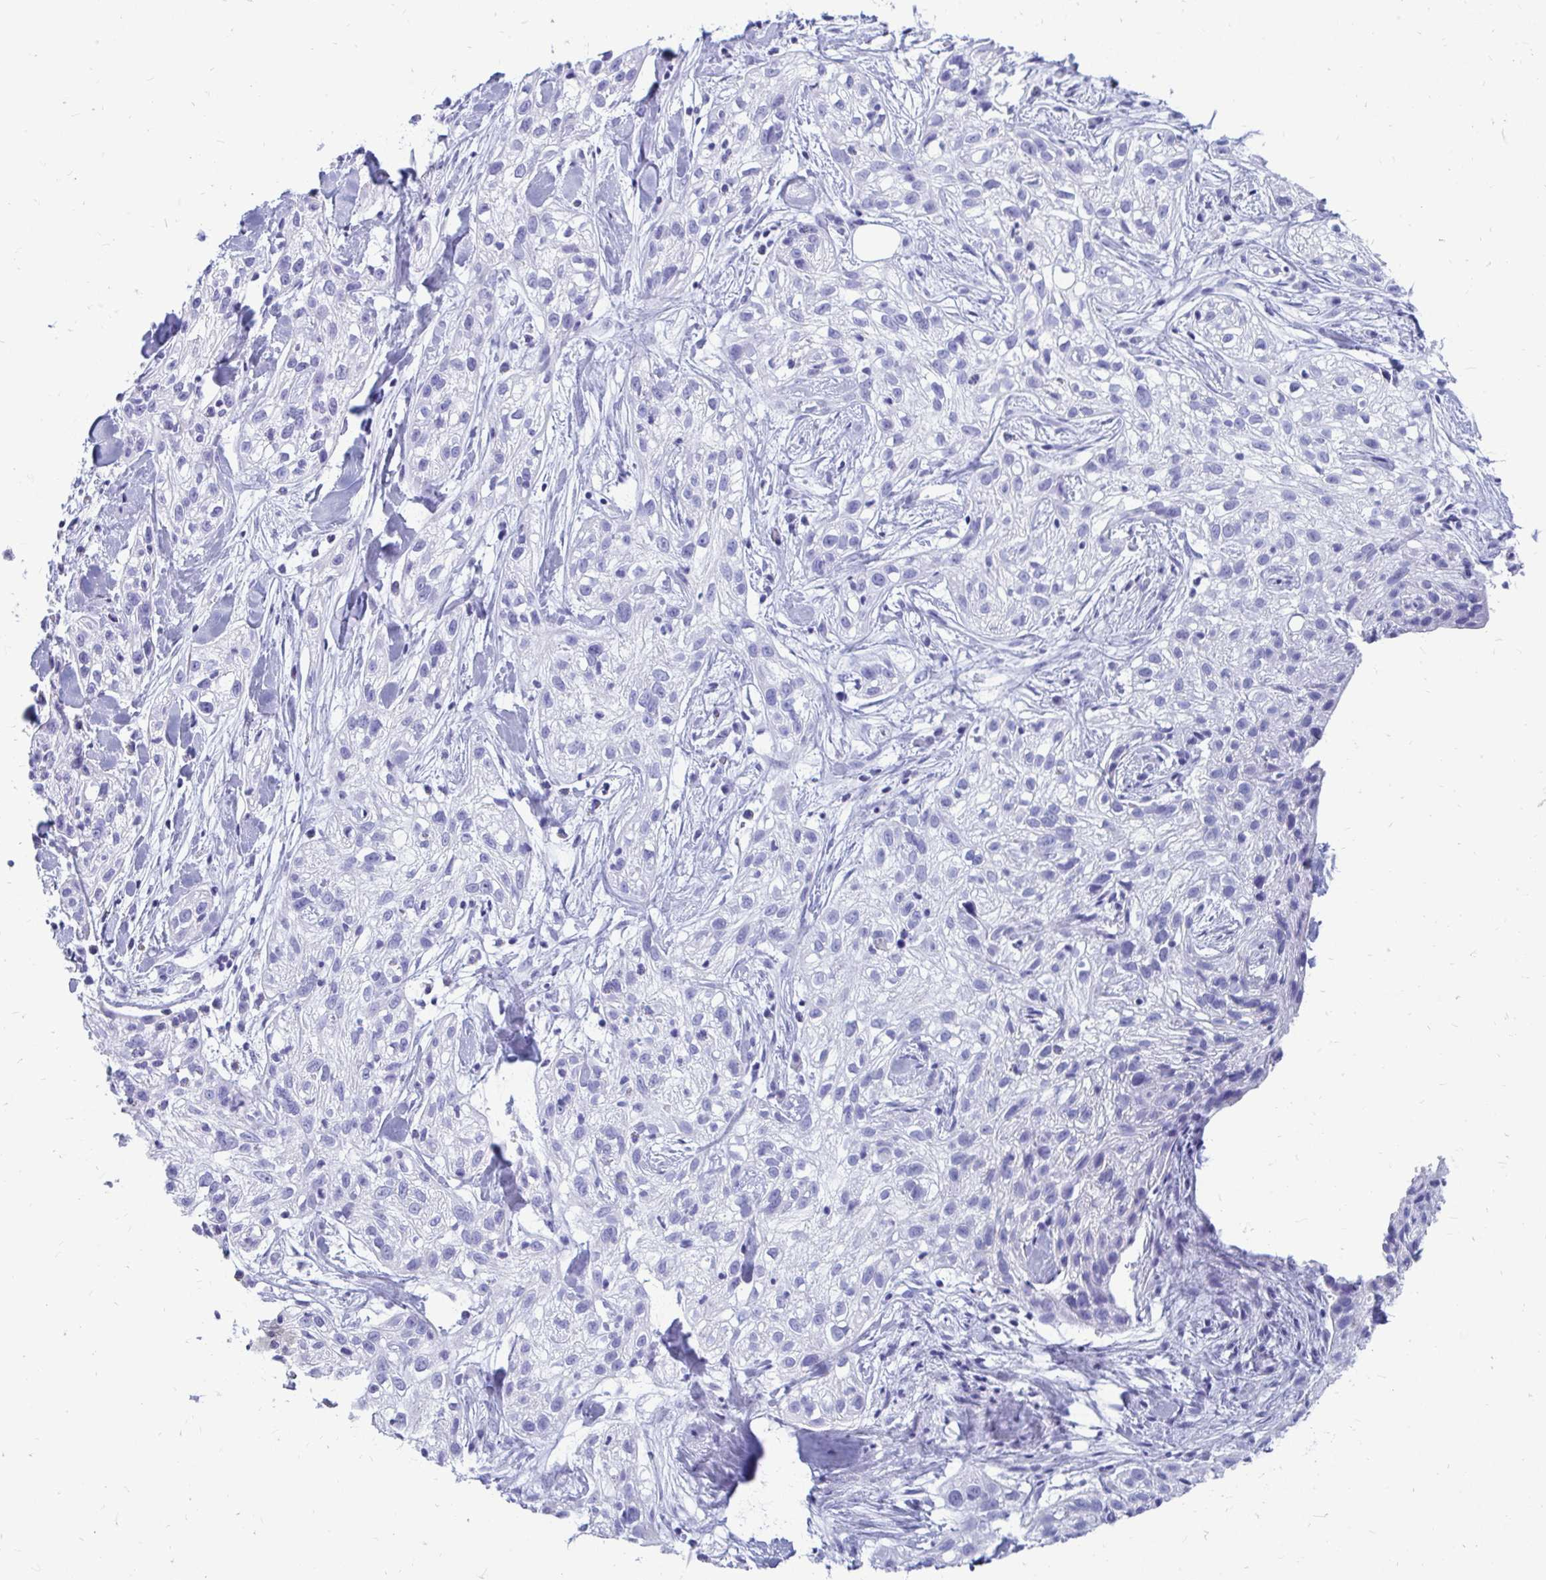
{"staining": {"intensity": "negative", "quantity": "none", "location": "none"}, "tissue": "skin cancer", "cell_type": "Tumor cells", "image_type": "cancer", "snomed": [{"axis": "morphology", "description": "Squamous cell carcinoma, NOS"}, {"axis": "topography", "description": "Skin"}], "caption": "Immunohistochemical staining of human skin squamous cell carcinoma reveals no significant positivity in tumor cells.", "gene": "OR10R2", "patient": {"sex": "male", "age": 82}}